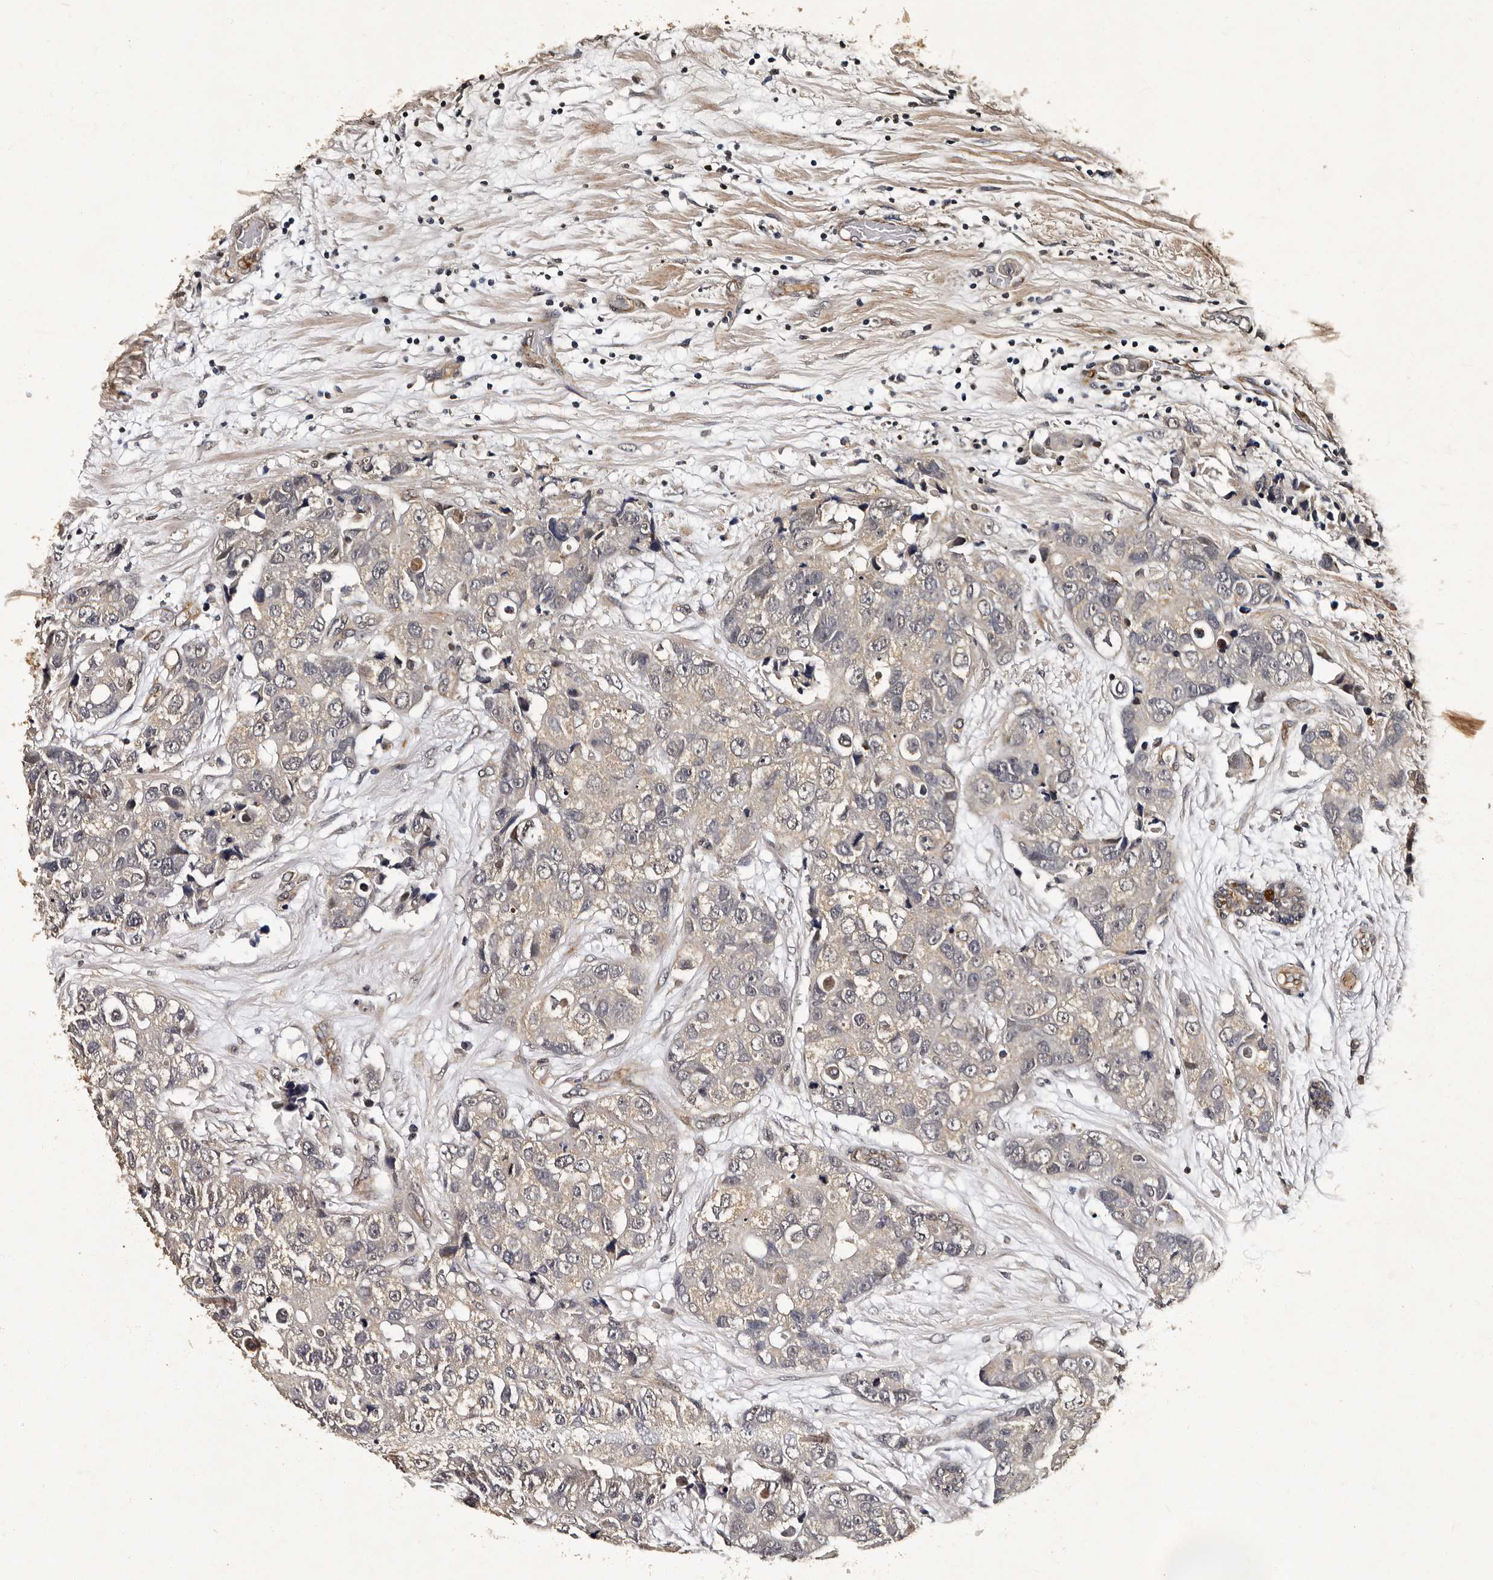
{"staining": {"intensity": "negative", "quantity": "none", "location": "none"}, "tissue": "breast cancer", "cell_type": "Tumor cells", "image_type": "cancer", "snomed": [{"axis": "morphology", "description": "Duct carcinoma"}, {"axis": "topography", "description": "Breast"}], "caption": "Histopathology image shows no significant protein expression in tumor cells of breast invasive ductal carcinoma.", "gene": "CPNE3", "patient": {"sex": "female", "age": 62}}